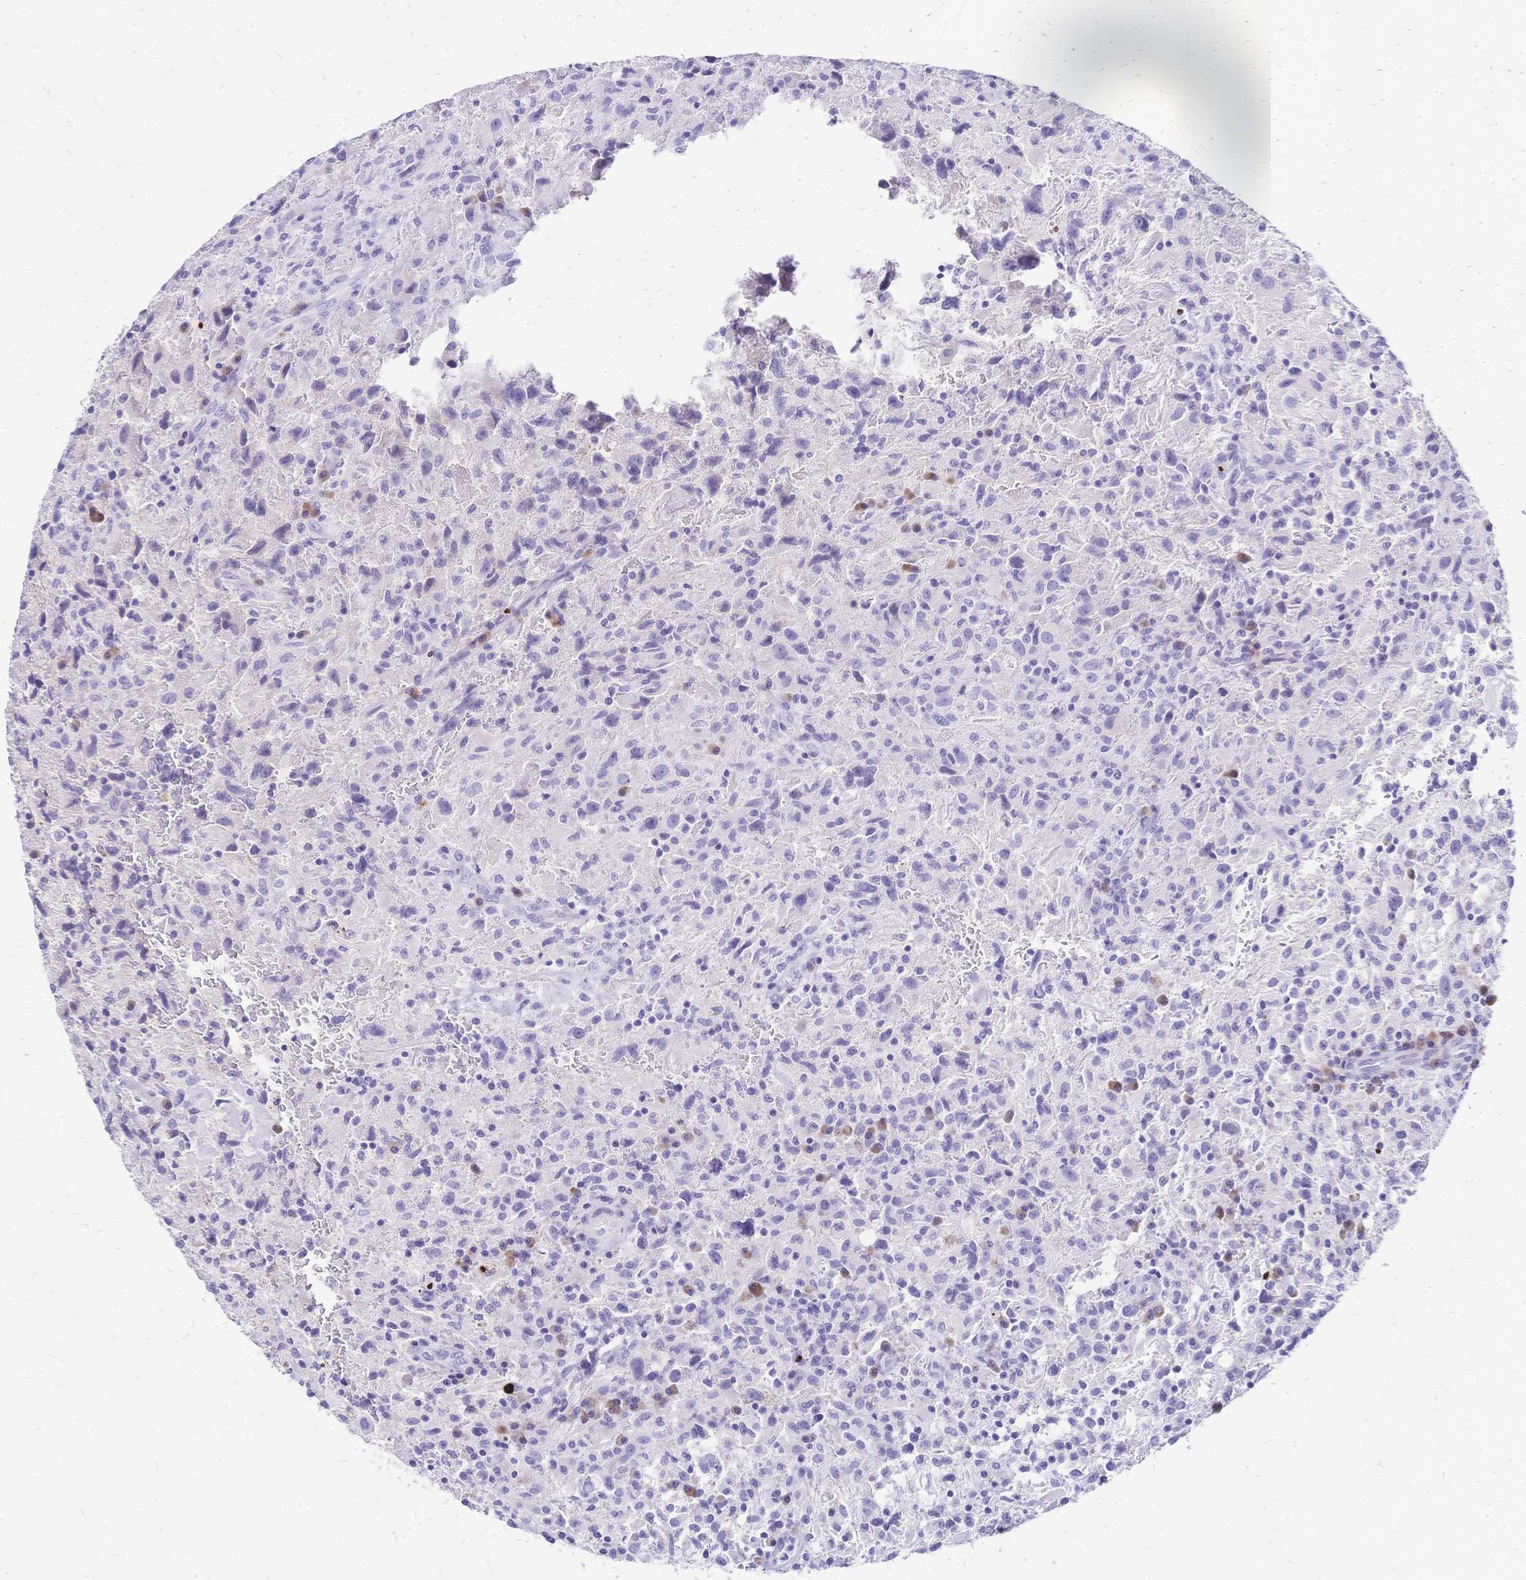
{"staining": {"intensity": "negative", "quantity": "none", "location": "none"}, "tissue": "glioma", "cell_type": "Tumor cells", "image_type": "cancer", "snomed": [{"axis": "morphology", "description": "Glioma, malignant, High grade"}, {"axis": "topography", "description": "Brain"}], "caption": "Immunohistochemistry (IHC) of human malignant glioma (high-grade) displays no expression in tumor cells.", "gene": "GRB7", "patient": {"sex": "male", "age": 68}}